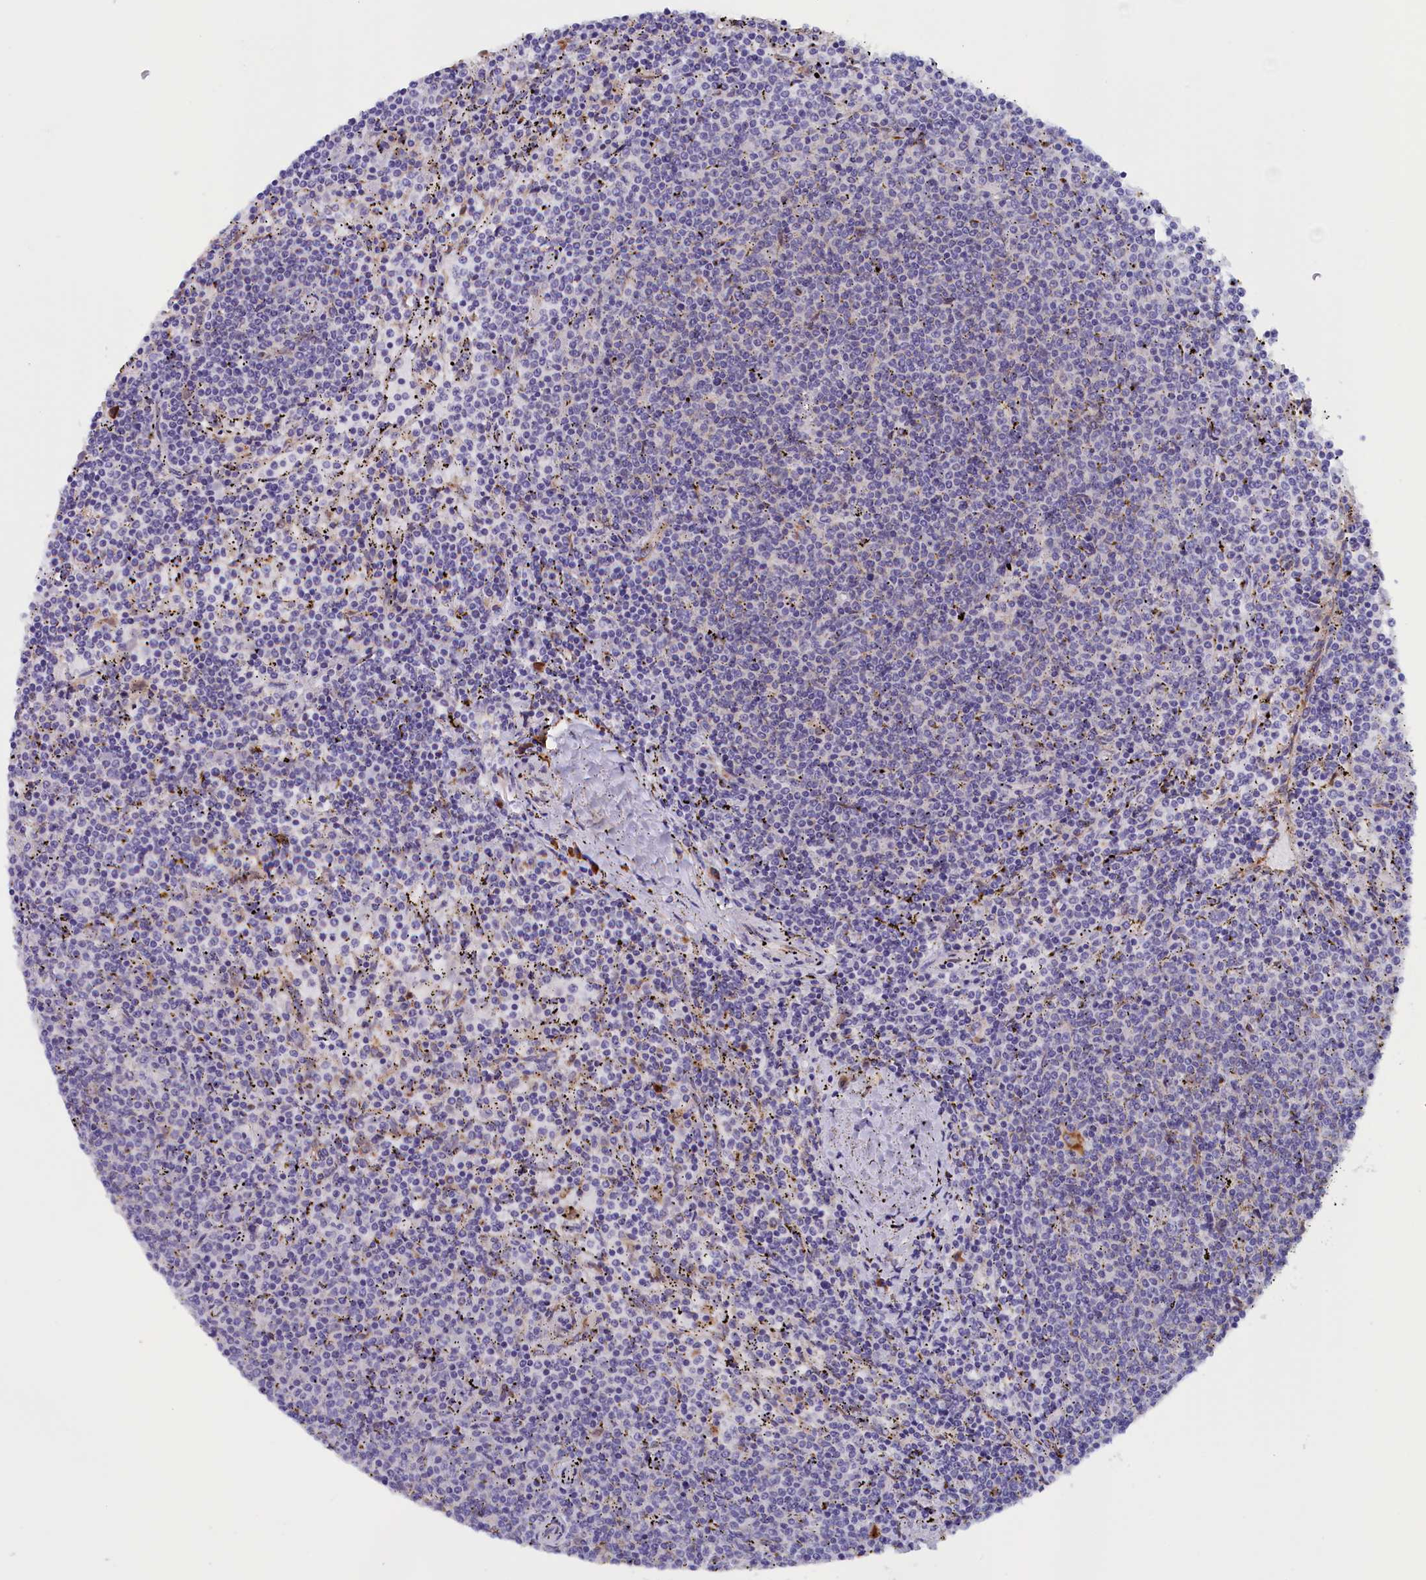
{"staining": {"intensity": "negative", "quantity": "none", "location": "none"}, "tissue": "lymphoma", "cell_type": "Tumor cells", "image_type": "cancer", "snomed": [{"axis": "morphology", "description": "Malignant lymphoma, non-Hodgkin's type, Low grade"}, {"axis": "topography", "description": "Spleen"}], "caption": "The image displays no staining of tumor cells in malignant lymphoma, non-Hodgkin's type (low-grade).", "gene": "CCDC68", "patient": {"sex": "female", "age": 50}}